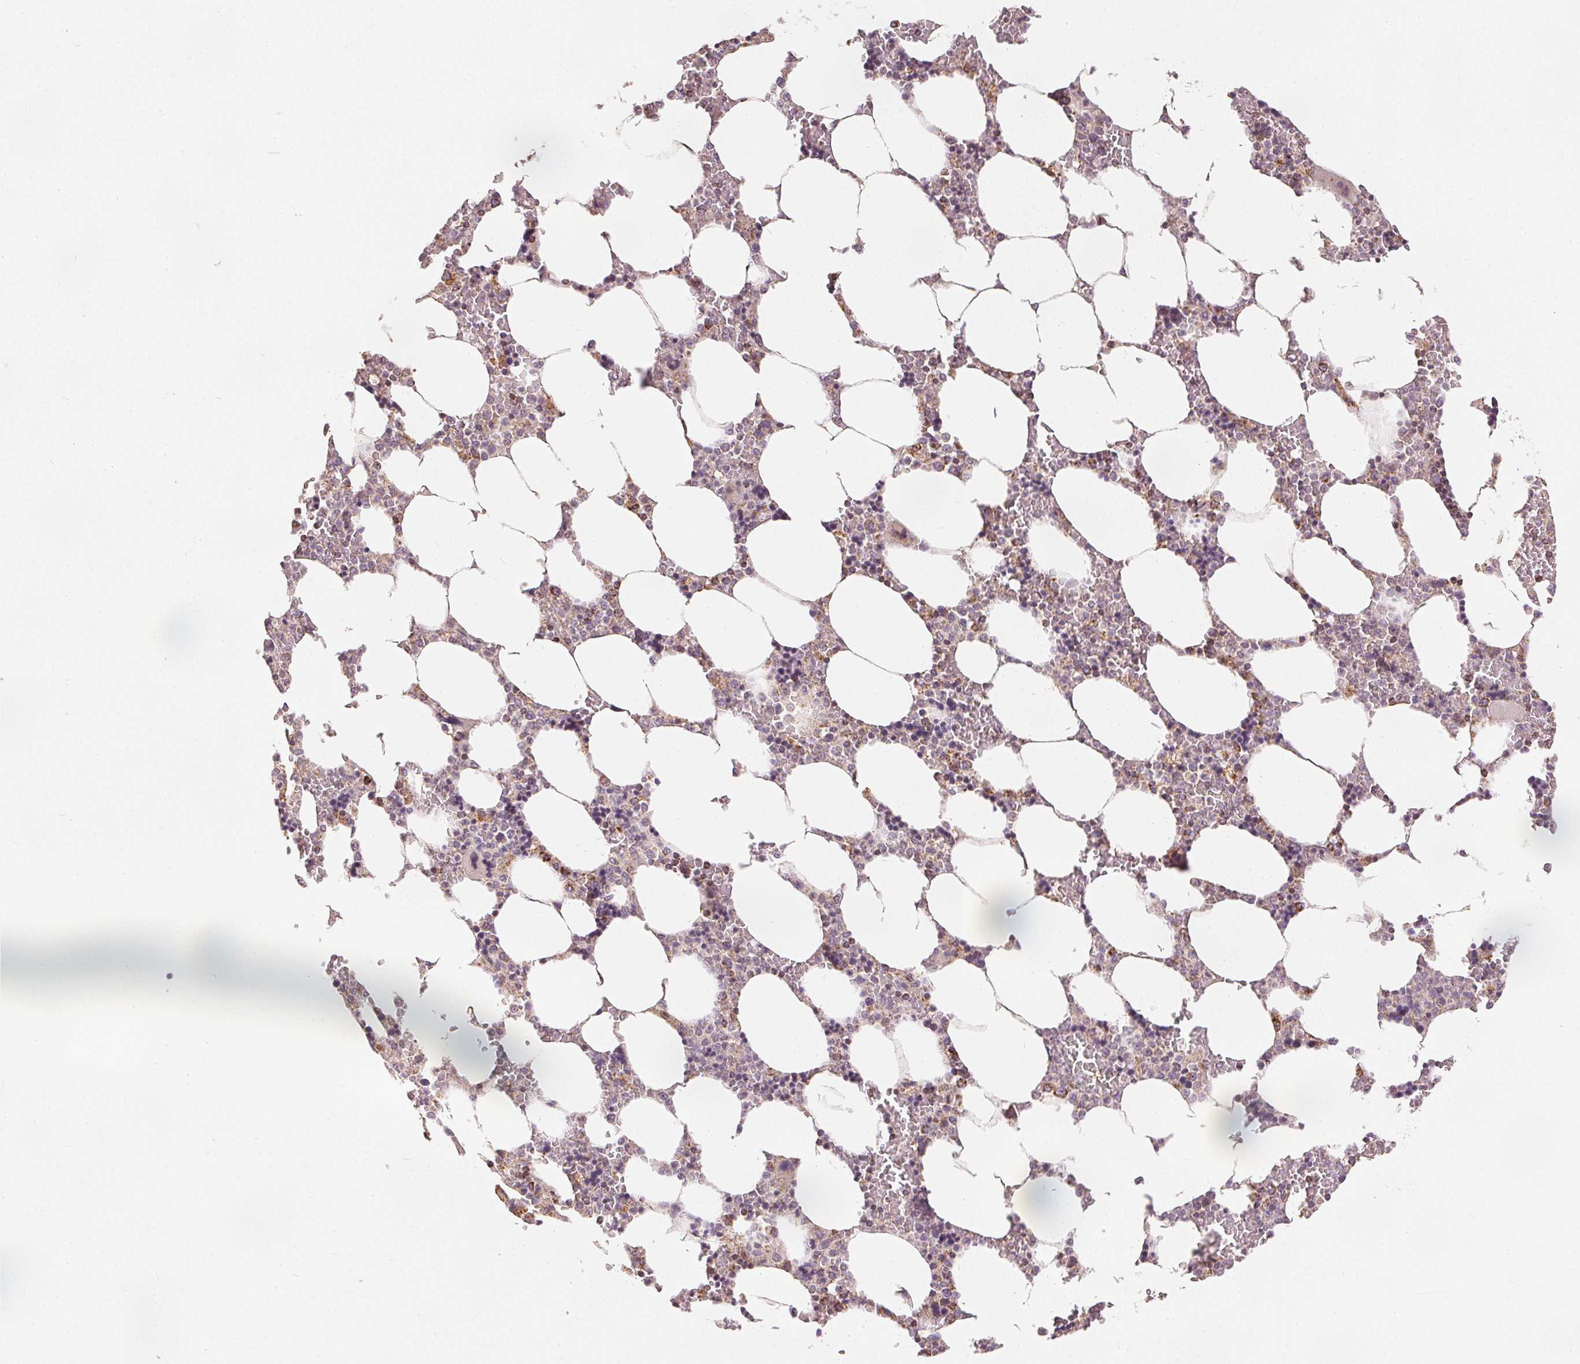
{"staining": {"intensity": "moderate", "quantity": "<25%", "location": "cytoplasmic/membranous"}, "tissue": "bone marrow", "cell_type": "Hematopoietic cells", "image_type": "normal", "snomed": [{"axis": "morphology", "description": "Normal tissue, NOS"}, {"axis": "topography", "description": "Bone marrow"}], "caption": "Immunohistochemistry (IHC) photomicrograph of unremarkable bone marrow: human bone marrow stained using immunohistochemistry reveals low levels of moderate protein expression localized specifically in the cytoplasmic/membranous of hematopoietic cells, appearing as a cytoplasmic/membranous brown color.", "gene": "SDHB", "patient": {"sex": "male", "age": 64}}